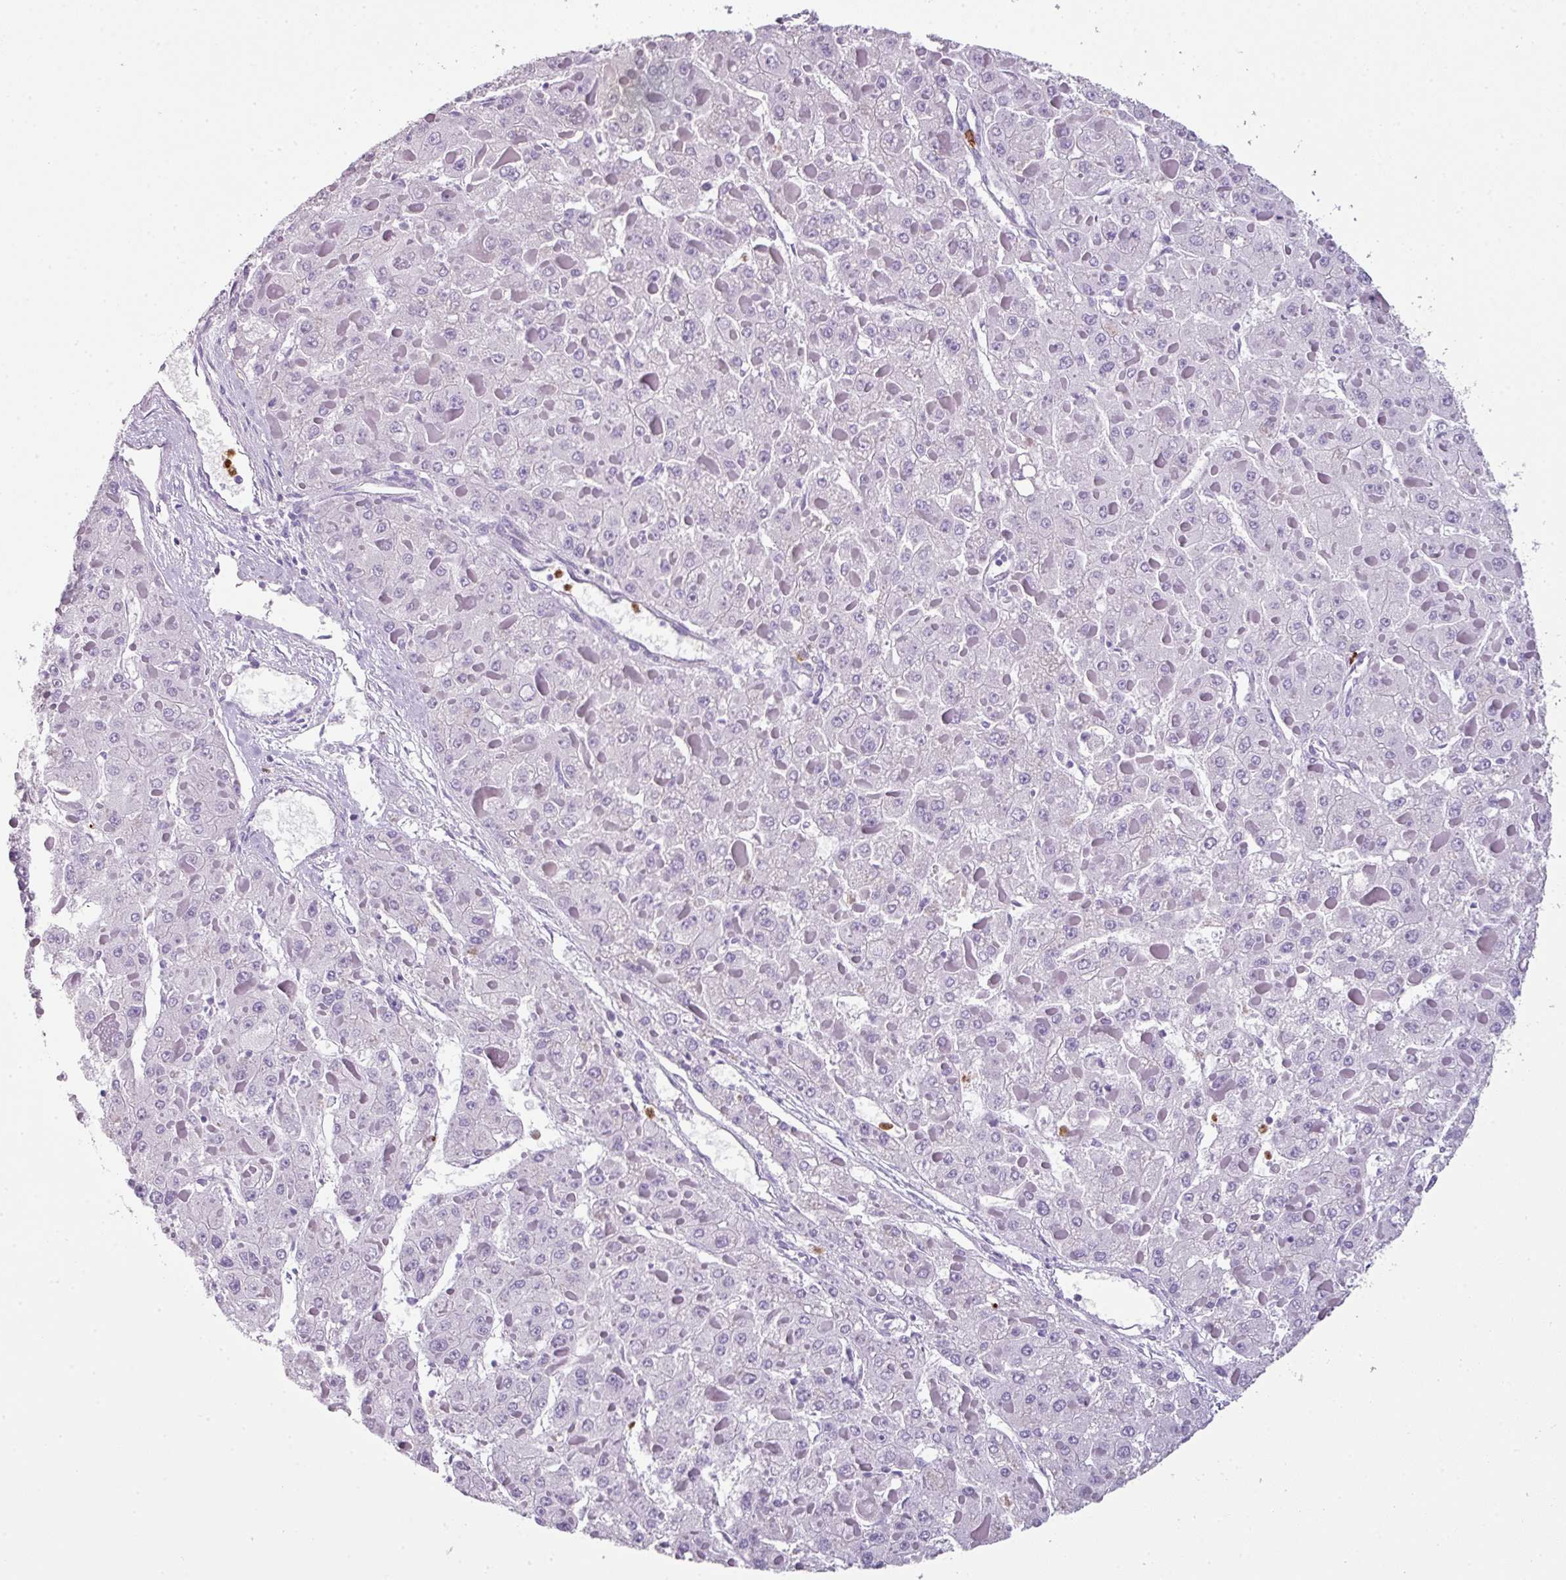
{"staining": {"intensity": "negative", "quantity": "none", "location": "none"}, "tissue": "liver cancer", "cell_type": "Tumor cells", "image_type": "cancer", "snomed": [{"axis": "morphology", "description": "Carcinoma, Hepatocellular, NOS"}, {"axis": "topography", "description": "Liver"}], "caption": "Immunohistochemistry (IHC) of human liver cancer (hepatocellular carcinoma) reveals no staining in tumor cells.", "gene": "CTSG", "patient": {"sex": "female", "age": 73}}